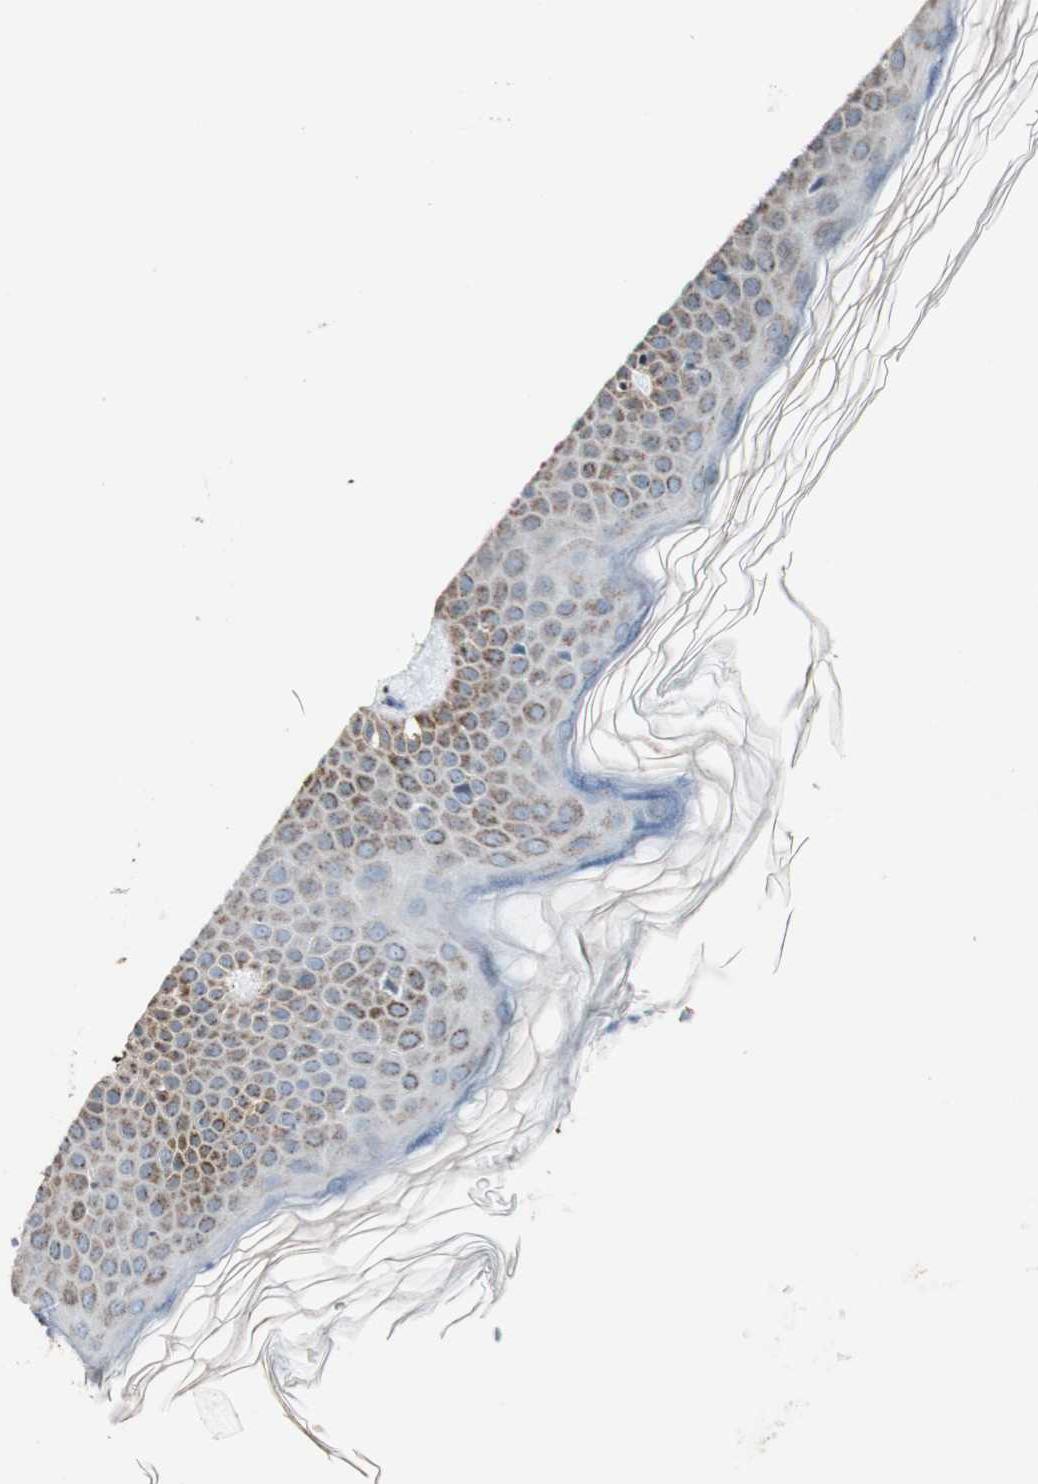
{"staining": {"intensity": "strong", "quantity": ">75%", "location": "cytoplasmic/membranous"}, "tissue": "skin", "cell_type": "Fibroblasts", "image_type": "normal", "snomed": [{"axis": "morphology", "description": "Normal tissue, NOS"}, {"axis": "topography", "description": "Skin"}], "caption": "Immunohistochemical staining of unremarkable human skin exhibits high levels of strong cytoplasmic/membranous expression in about >75% of fibroblasts. Using DAB (brown) and hematoxylin (blue) stains, captured at high magnification using brightfield microscopy.", "gene": "PCSK4", "patient": {"sex": "male", "age": 67}}